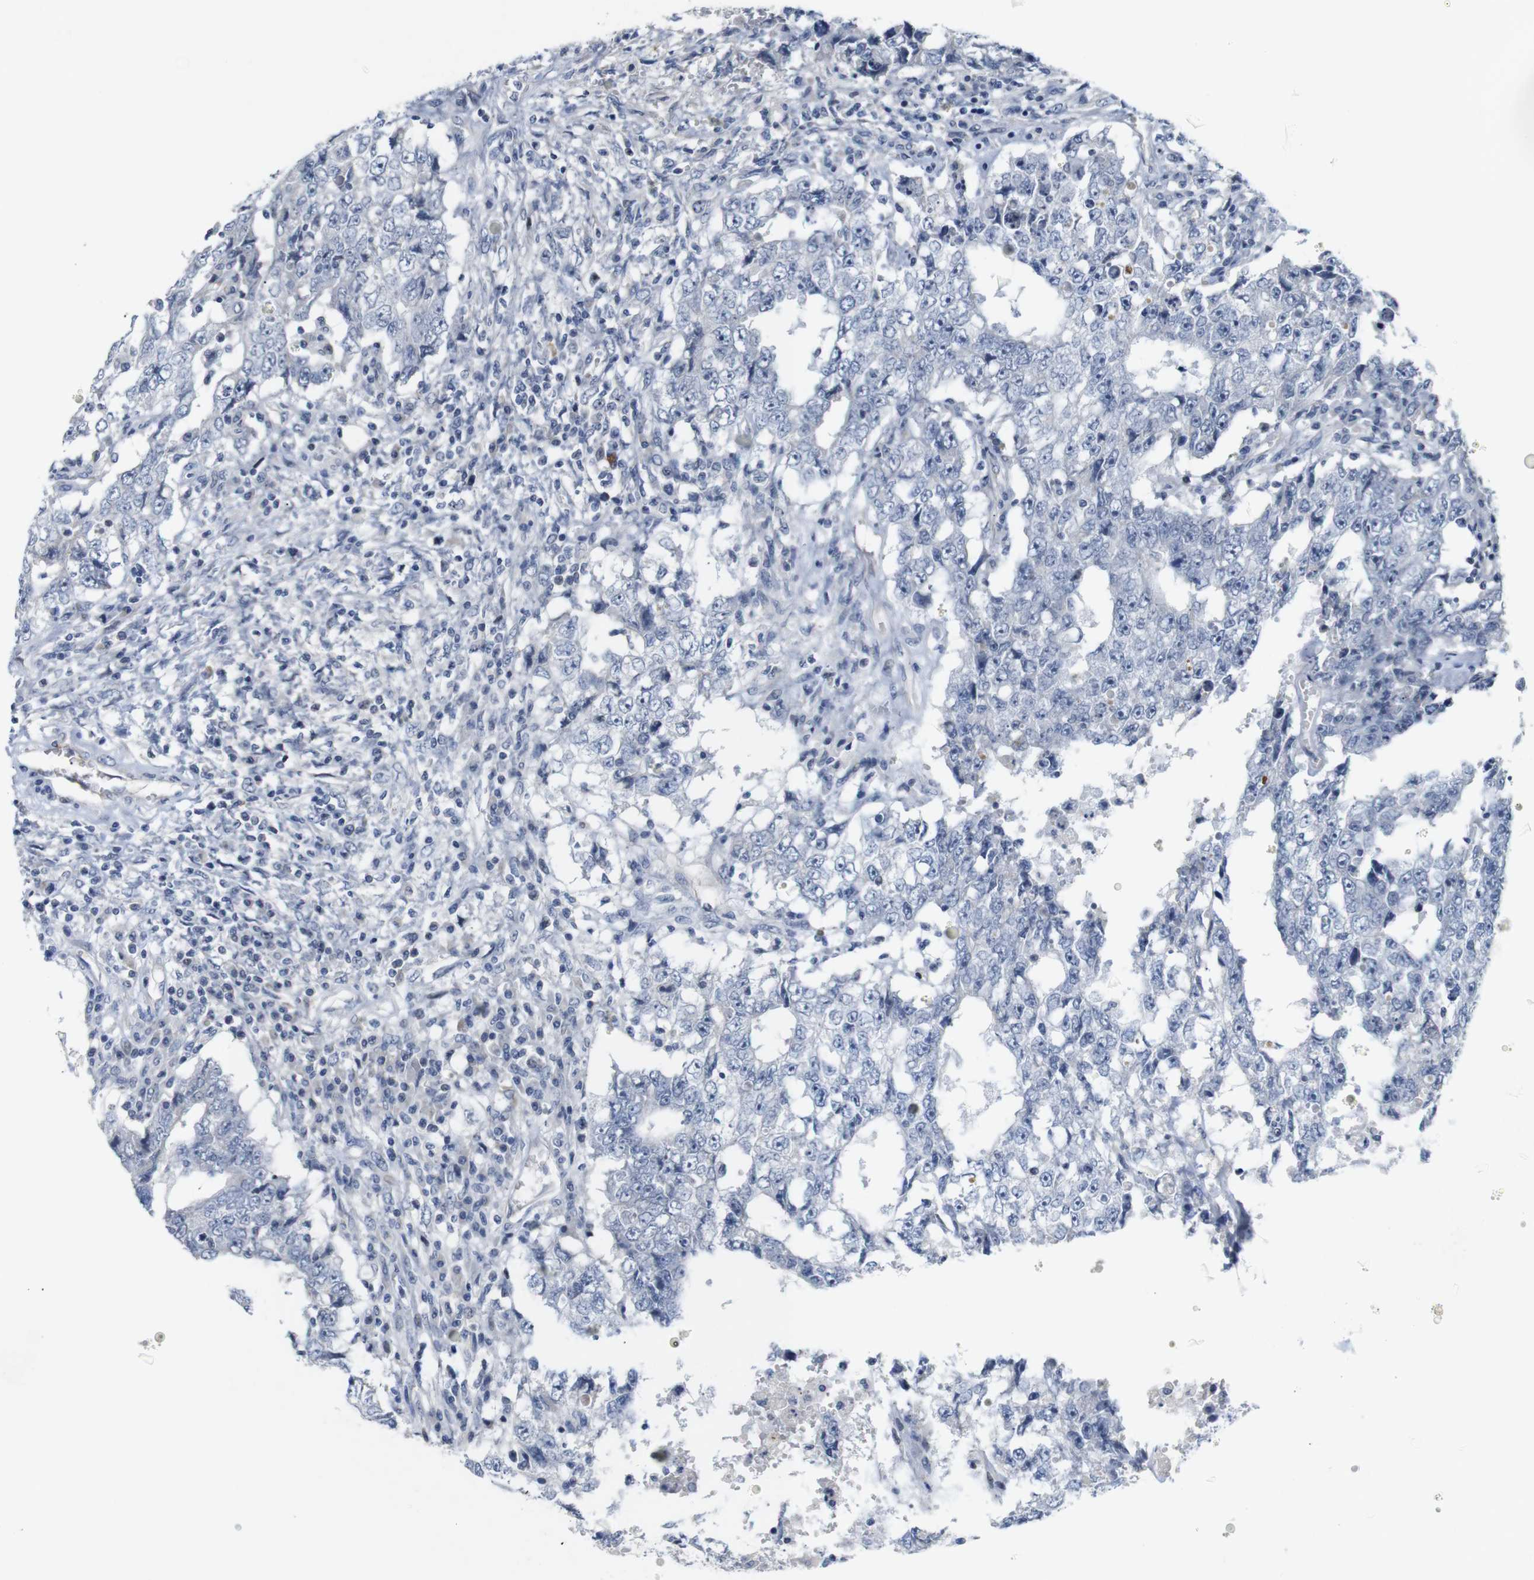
{"staining": {"intensity": "negative", "quantity": "none", "location": "none"}, "tissue": "testis cancer", "cell_type": "Tumor cells", "image_type": "cancer", "snomed": [{"axis": "morphology", "description": "Carcinoma, Embryonal, NOS"}, {"axis": "topography", "description": "Testis"}], "caption": "DAB immunohistochemical staining of human testis cancer shows no significant expression in tumor cells.", "gene": "CYB561", "patient": {"sex": "male", "age": 26}}